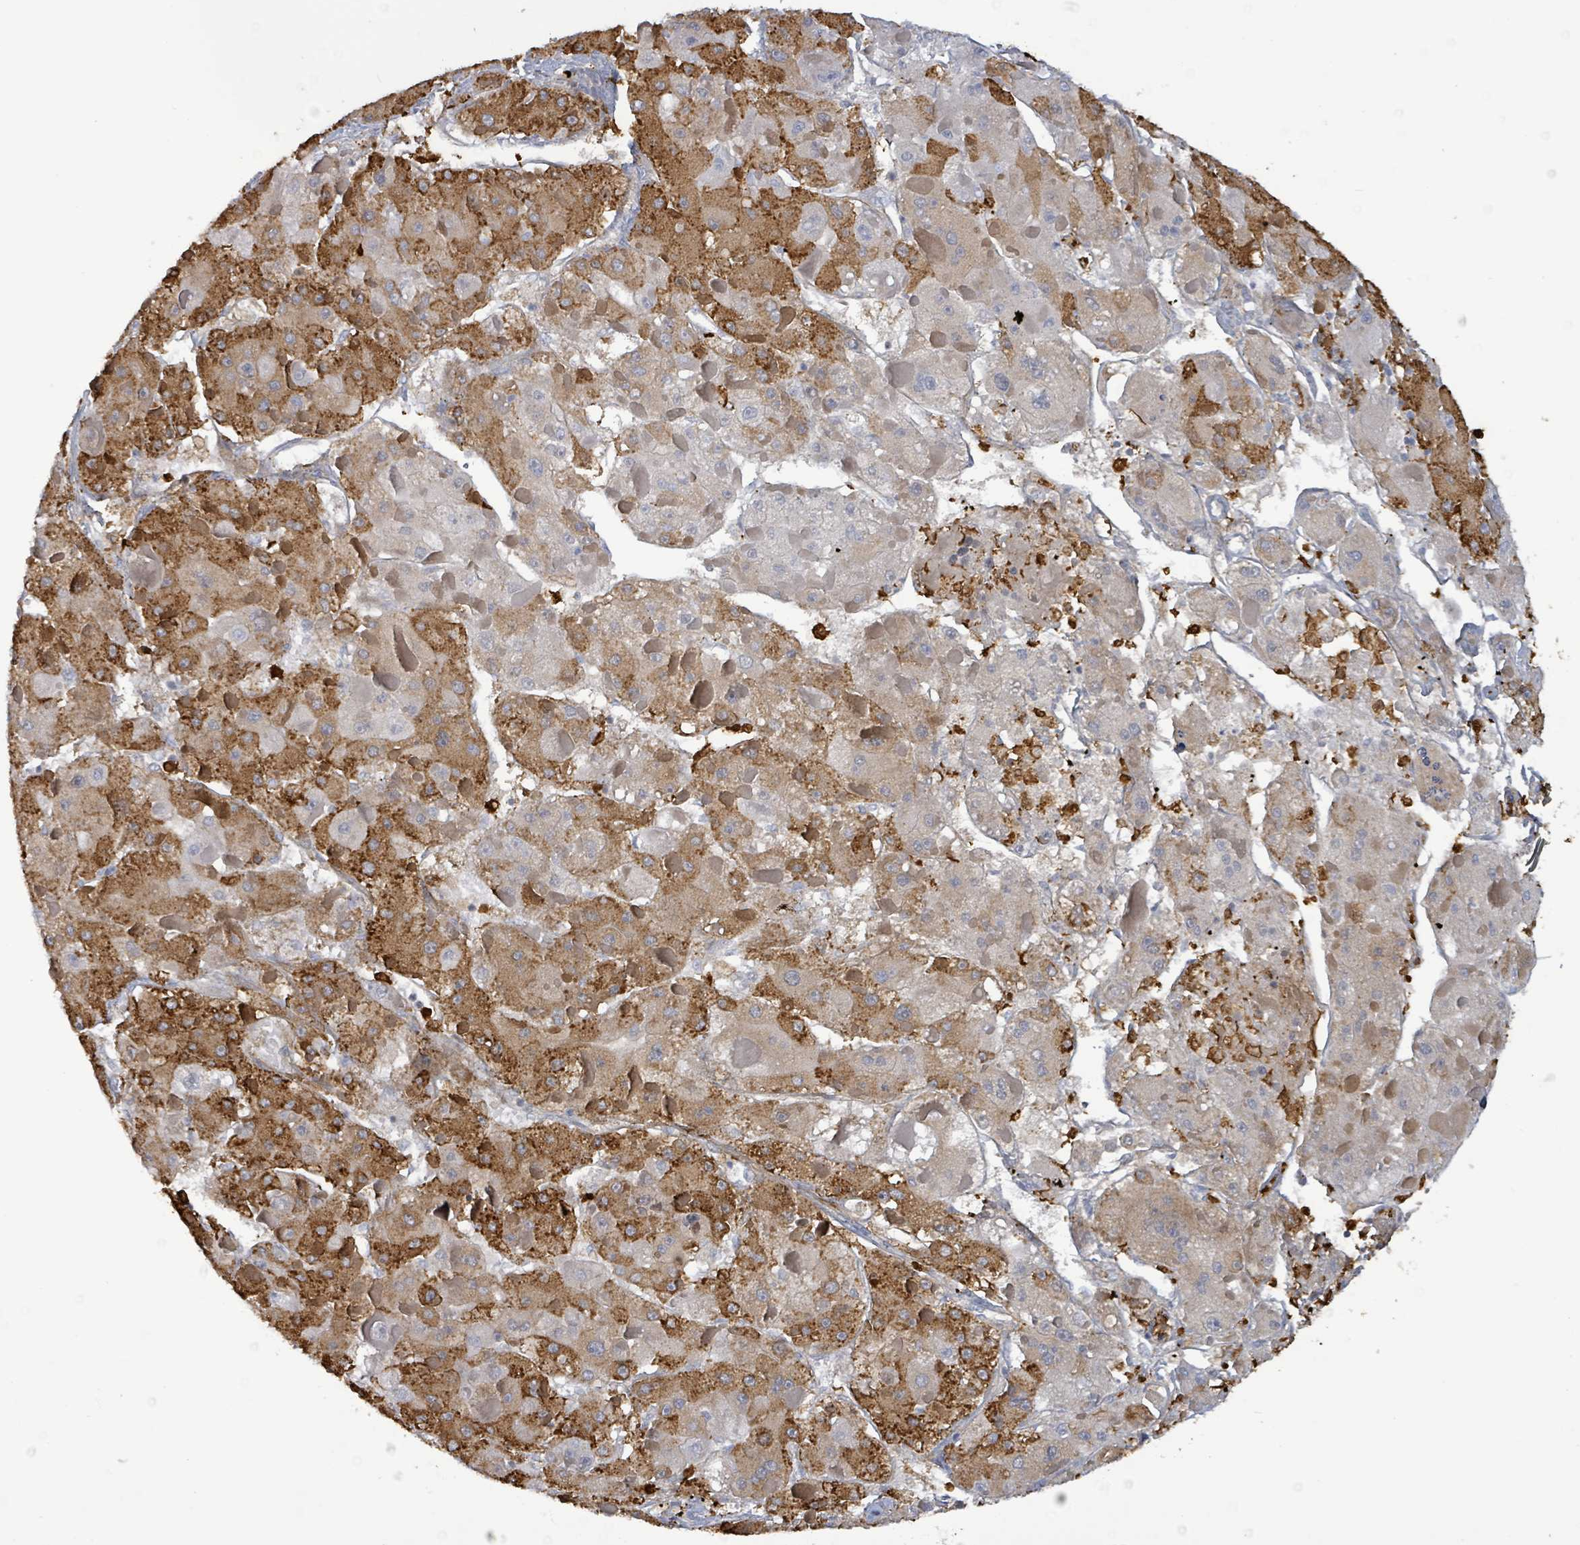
{"staining": {"intensity": "strong", "quantity": "25%-75%", "location": "cytoplasmic/membranous"}, "tissue": "liver cancer", "cell_type": "Tumor cells", "image_type": "cancer", "snomed": [{"axis": "morphology", "description": "Carcinoma, Hepatocellular, NOS"}, {"axis": "topography", "description": "Liver"}], "caption": "Immunohistochemical staining of human liver hepatocellular carcinoma shows high levels of strong cytoplasmic/membranous positivity in about 25%-75% of tumor cells.", "gene": "FAM210A", "patient": {"sex": "female", "age": 73}}